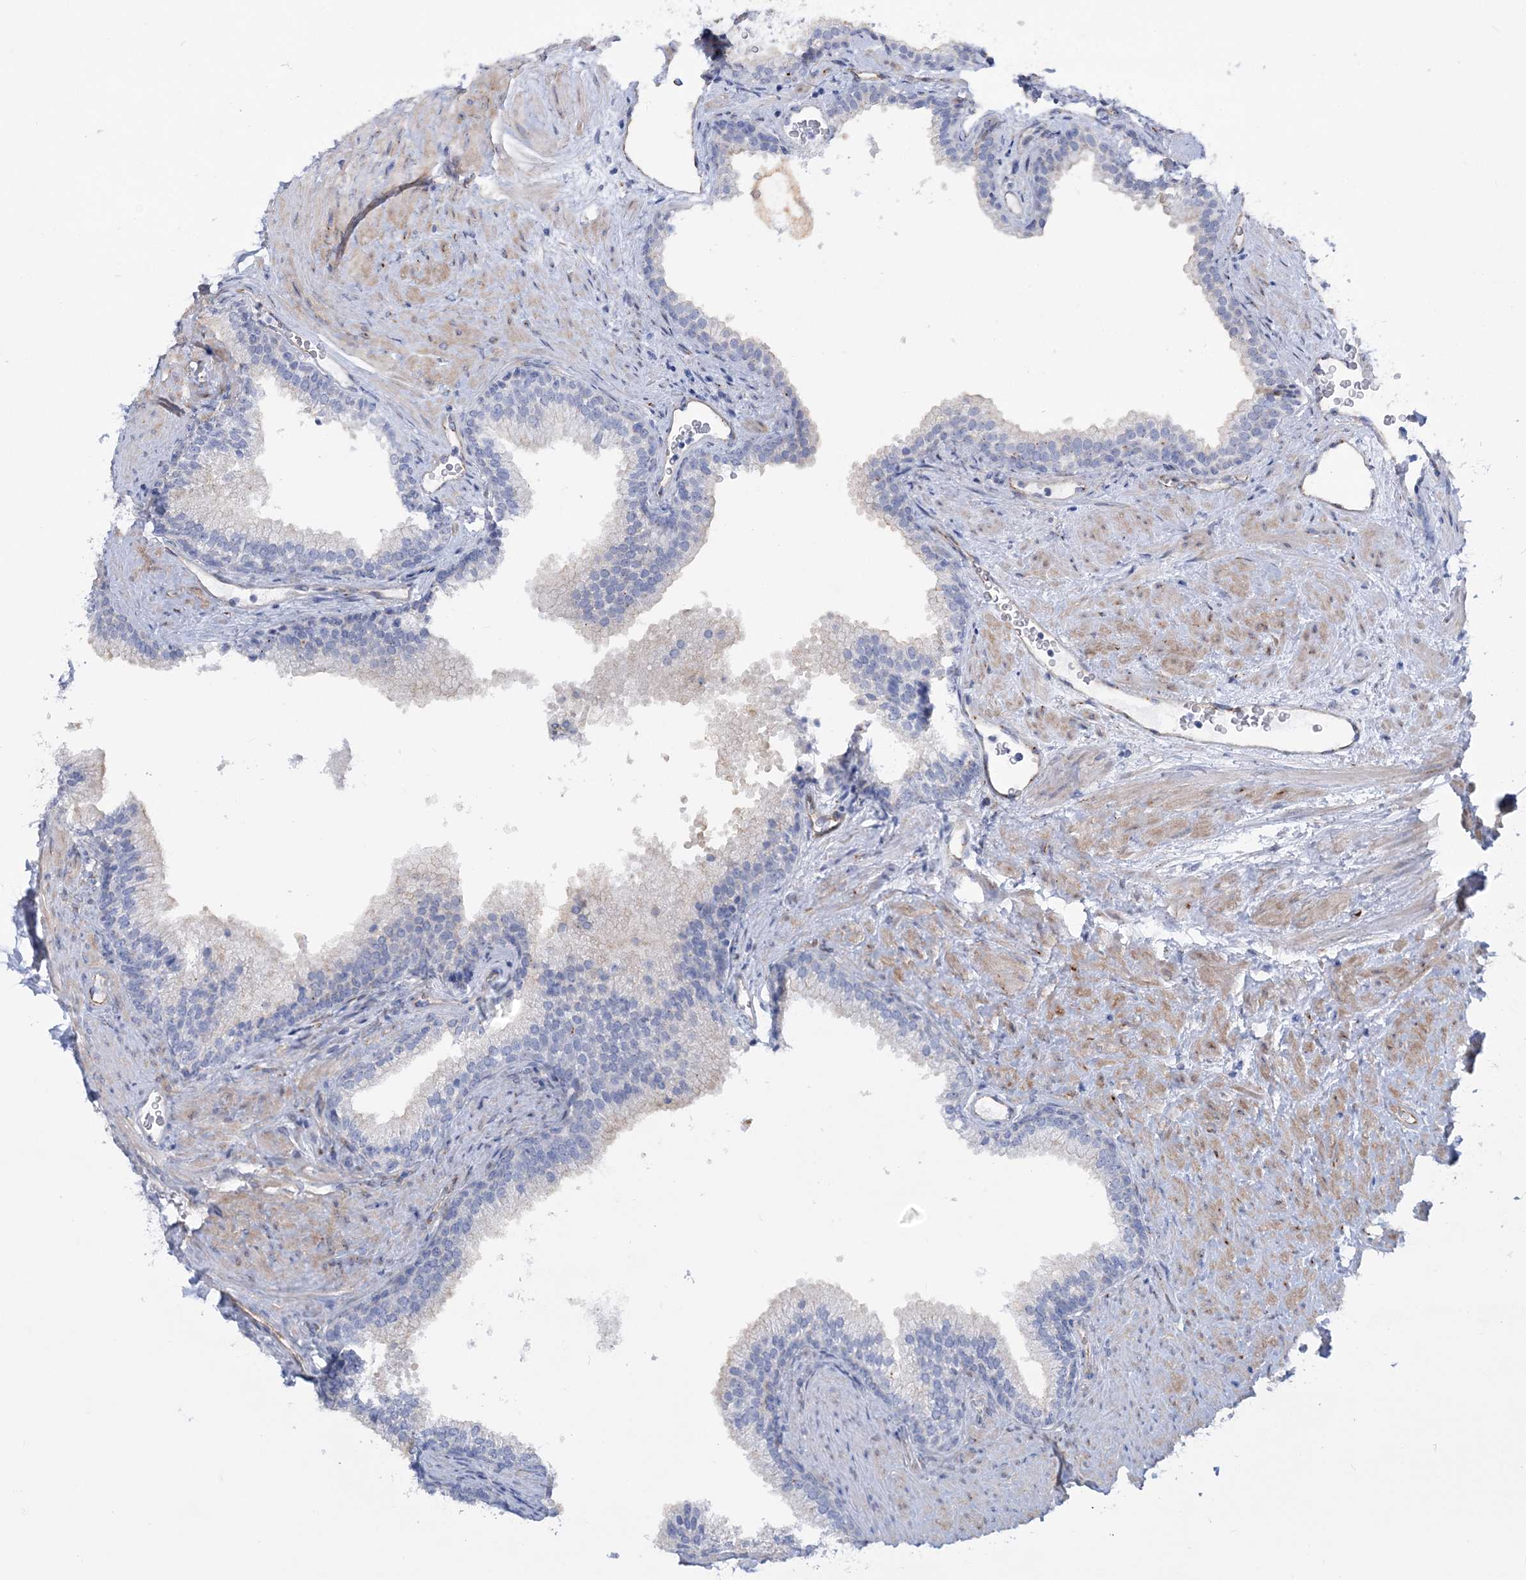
{"staining": {"intensity": "negative", "quantity": "none", "location": "none"}, "tissue": "prostate", "cell_type": "Glandular cells", "image_type": "normal", "snomed": [{"axis": "morphology", "description": "Normal tissue, NOS"}, {"axis": "topography", "description": "Prostate"}], "caption": "A histopathology image of human prostate is negative for staining in glandular cells. (DAB IHC with hematoxylin counter stain).", "gene": "RAB11FIP5", "patient": {"sex": "male", "age": 76}}